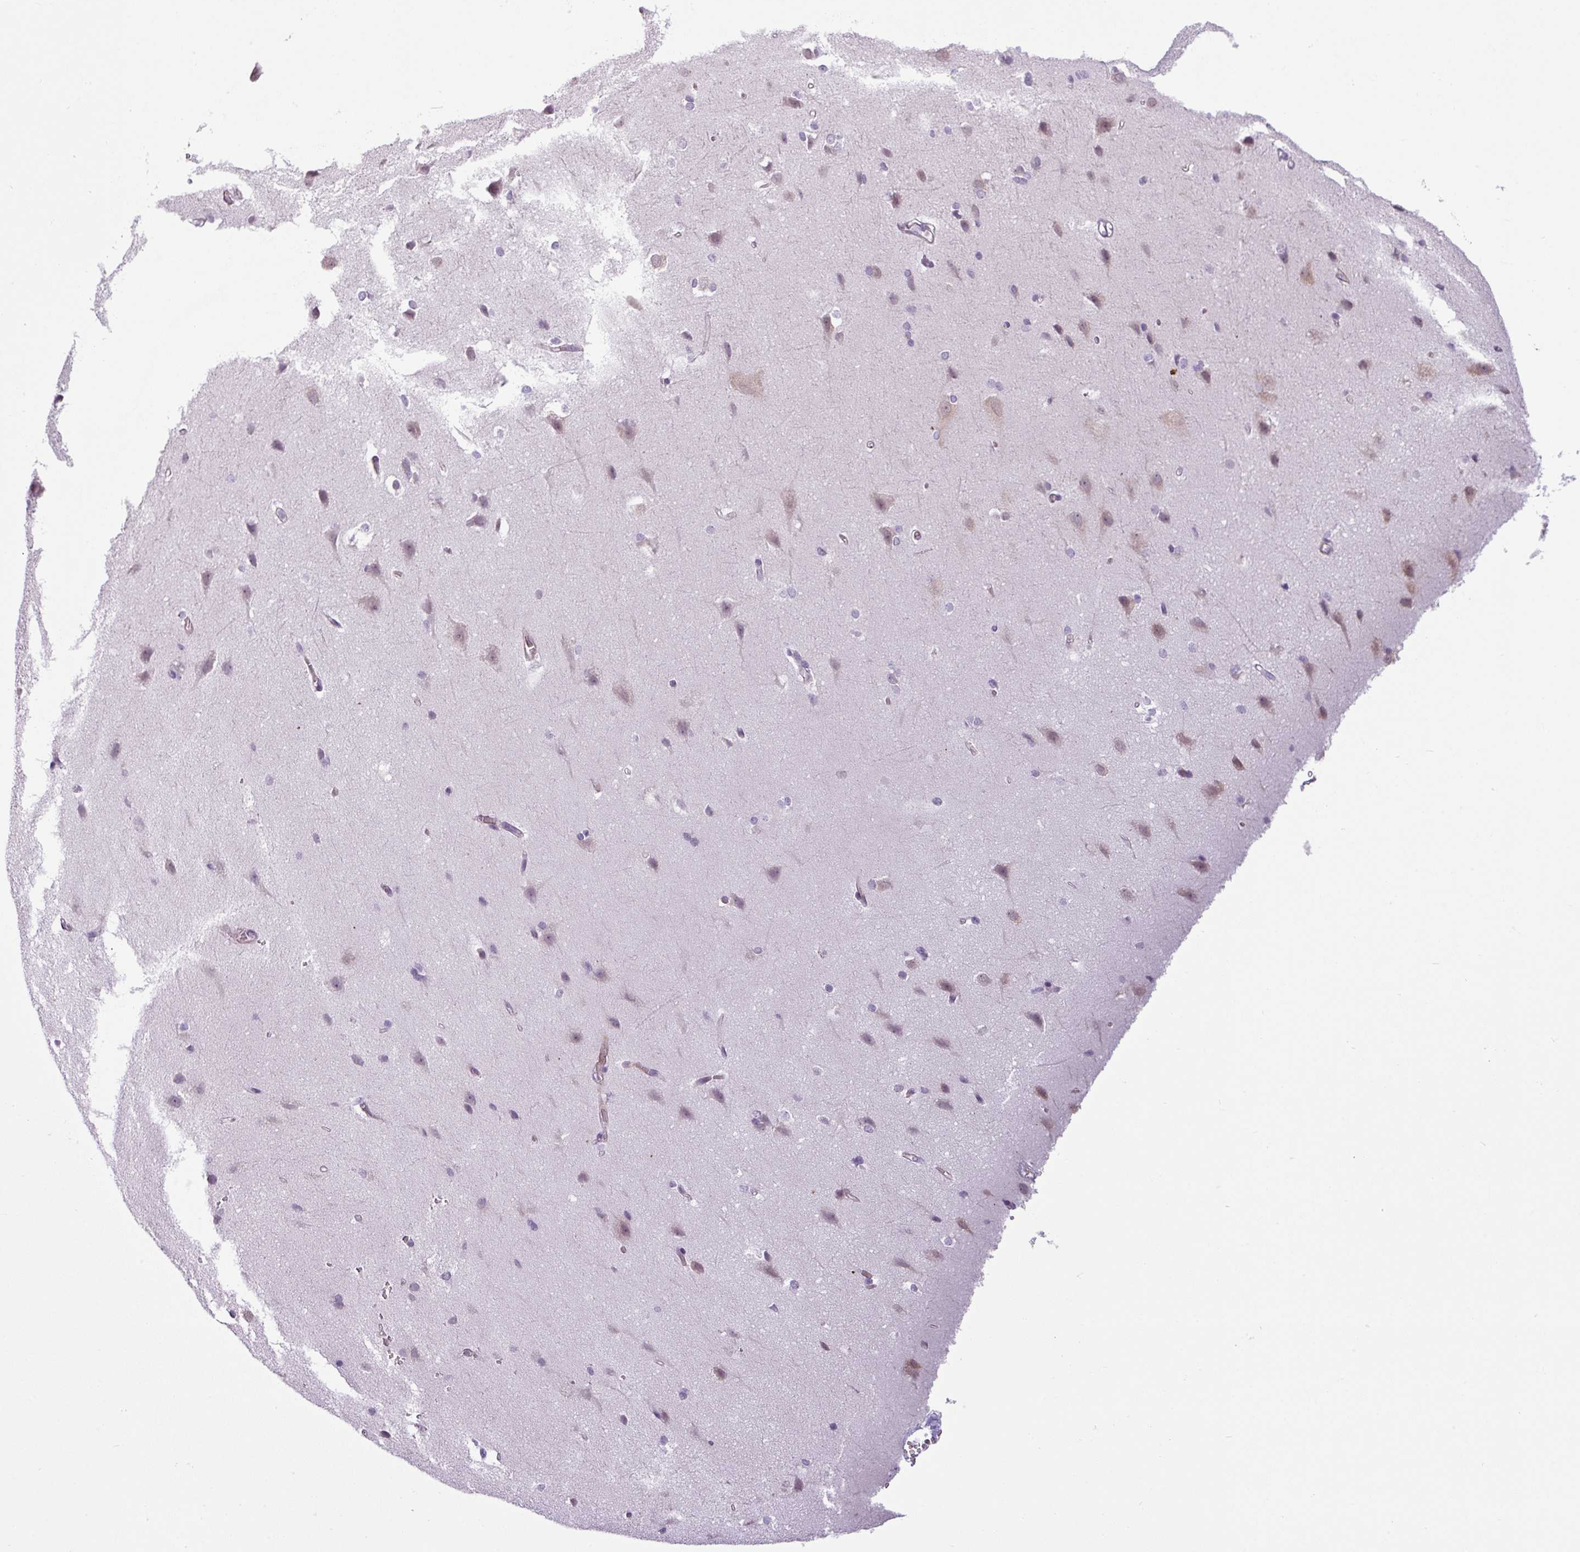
{"staining": {"intensity": "moderate", "quantity": "<25%", "location": "cytoplasmic/membranous"}, "tissue": "cerebral cortex", "cell_type": "Endothelial cells", "image_type": "normal", "snomed": [{"axis": "morphology", "description": "Normal tissue, NOS"}, {"axis": "topography", "description": "Cerebral cortex"}], "caption": "An immunohistochemistry photomicrograph of unremarkable tissue is shown. Protein staining in brown labels moderate cytoplasmic/membranous positivity in cerebral cortex within endothelial cells.", "gene": "ATP10A", "patient": {"sex": "male", "age": 37}}